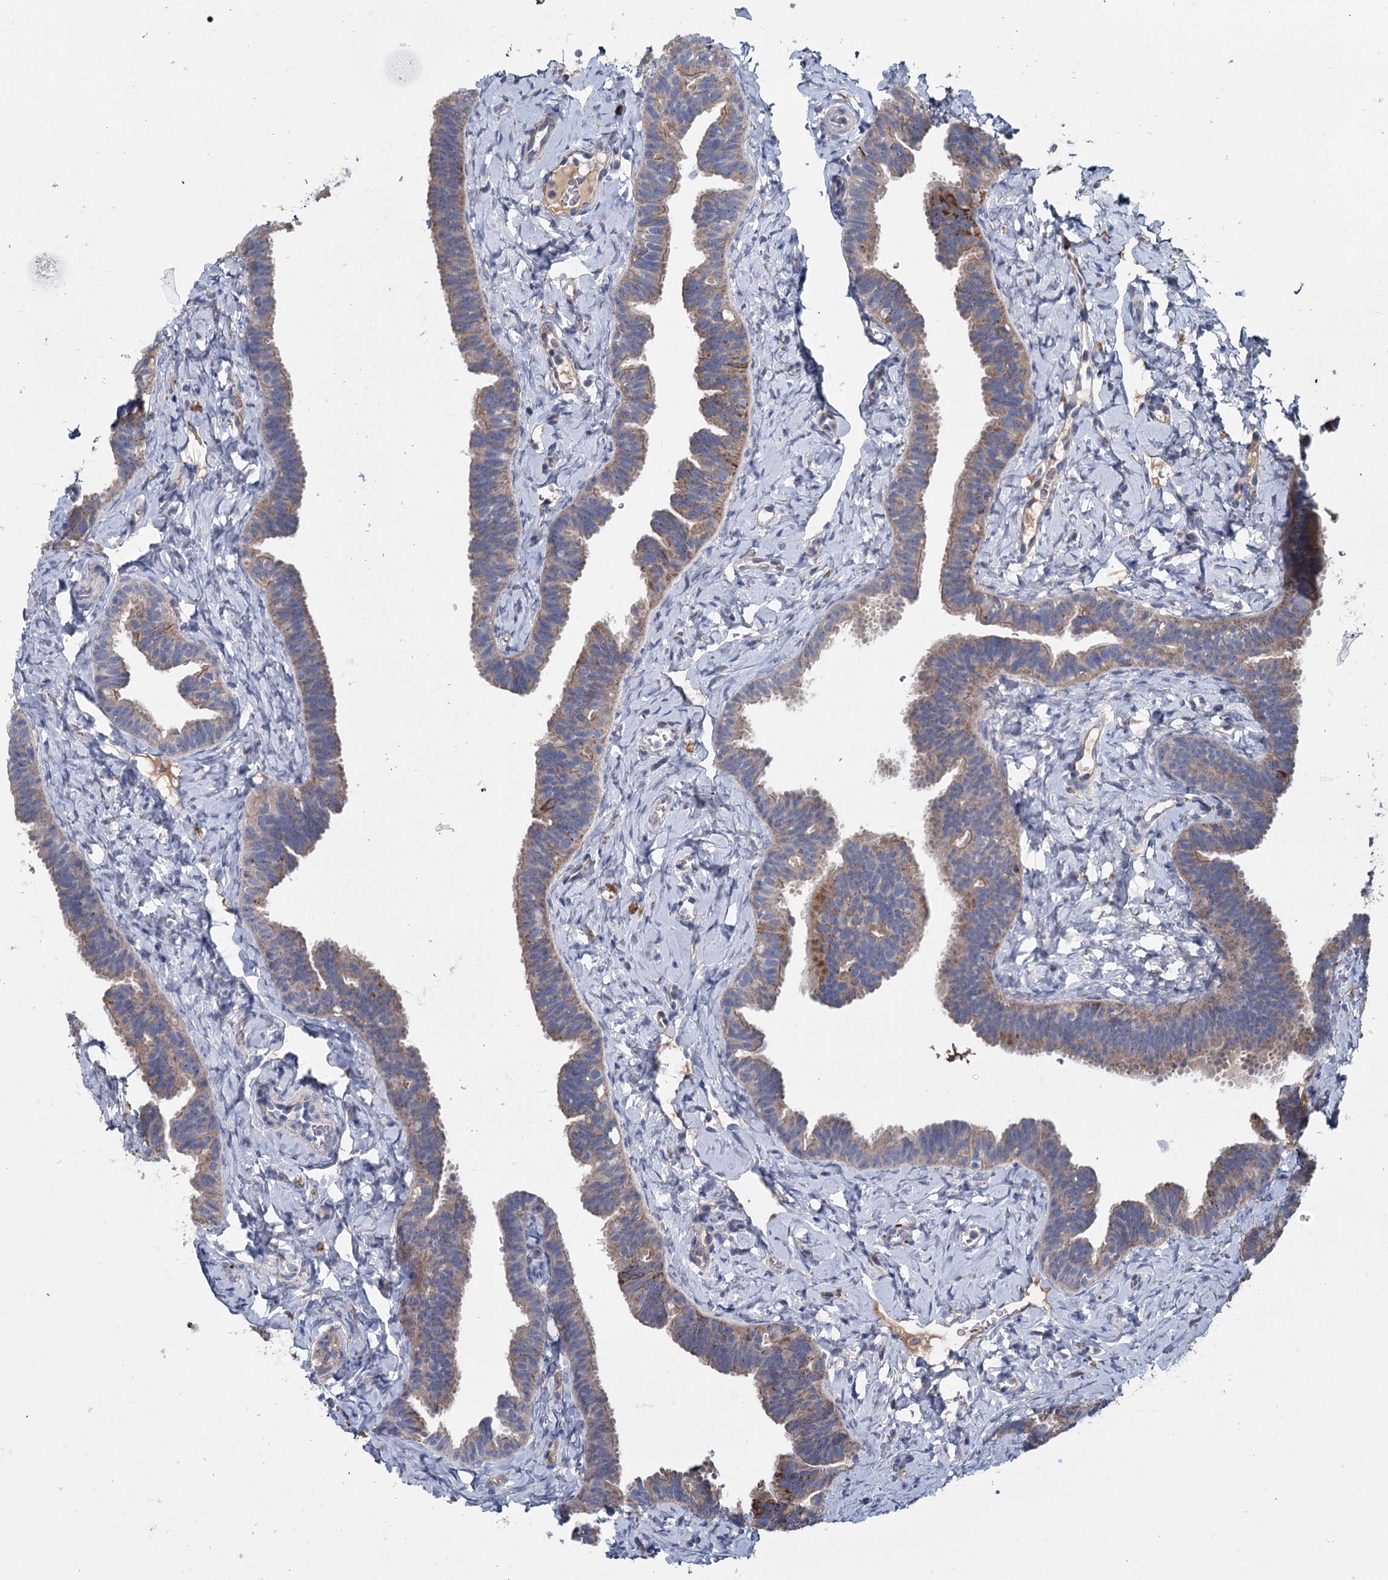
{"staining": {"intensity": "moderate", "quantity": "25%-75%", "location": "cytoplasmic/membranous"}, "tissue": "fallopian tube", "cell_type": "Glandular cells", "image_type": "normal", "snomed": [{"axis": "morphology", "description": "Normal tissue, NOS"}, {"axis": "topography", "description": "Fallopian tube"}], "caption": "Moderate cytoplasmic/membranous positivity is seen in approximately 25%-75% of glandular cells in benign fallopian tube. The protein is shown in brown color, while the nuclei are stained blue.", "gene": "ANKRD16", "patient": {"sex": "female", "age": 65}}